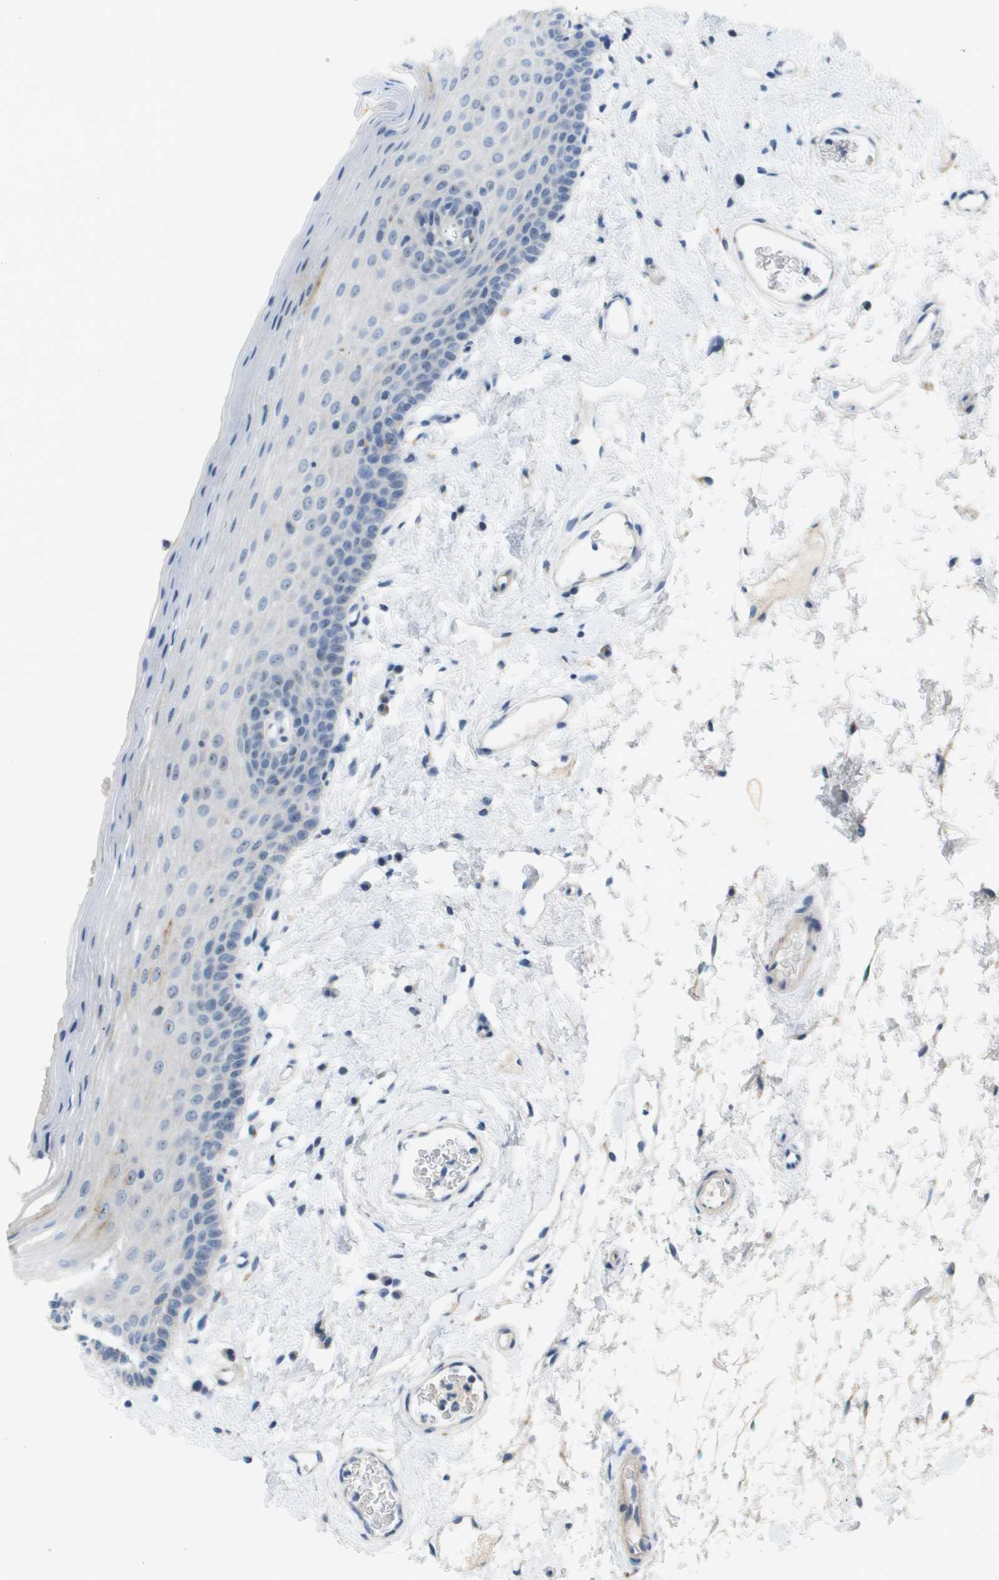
{"staining": {"intensity": "weak", "quantity": "<25%", "location": "cytoplasmic/membranous"}, "tissue": "oral mucosa", "cell_type": "Squamous epithelial cells", "image_type": "normal", "snomed": [{"axis": "morphology", "description": "Normal tissue, NOS"}, {"axis": "topography", "description": "Oral tissue"}], "caption": "A photomicrograph of oral mucosa stained for a protein displays no brown staining in squamous epithelial cells.", "gene": "B3GNT5", "patient": {"sex": "male", "age": 66}}